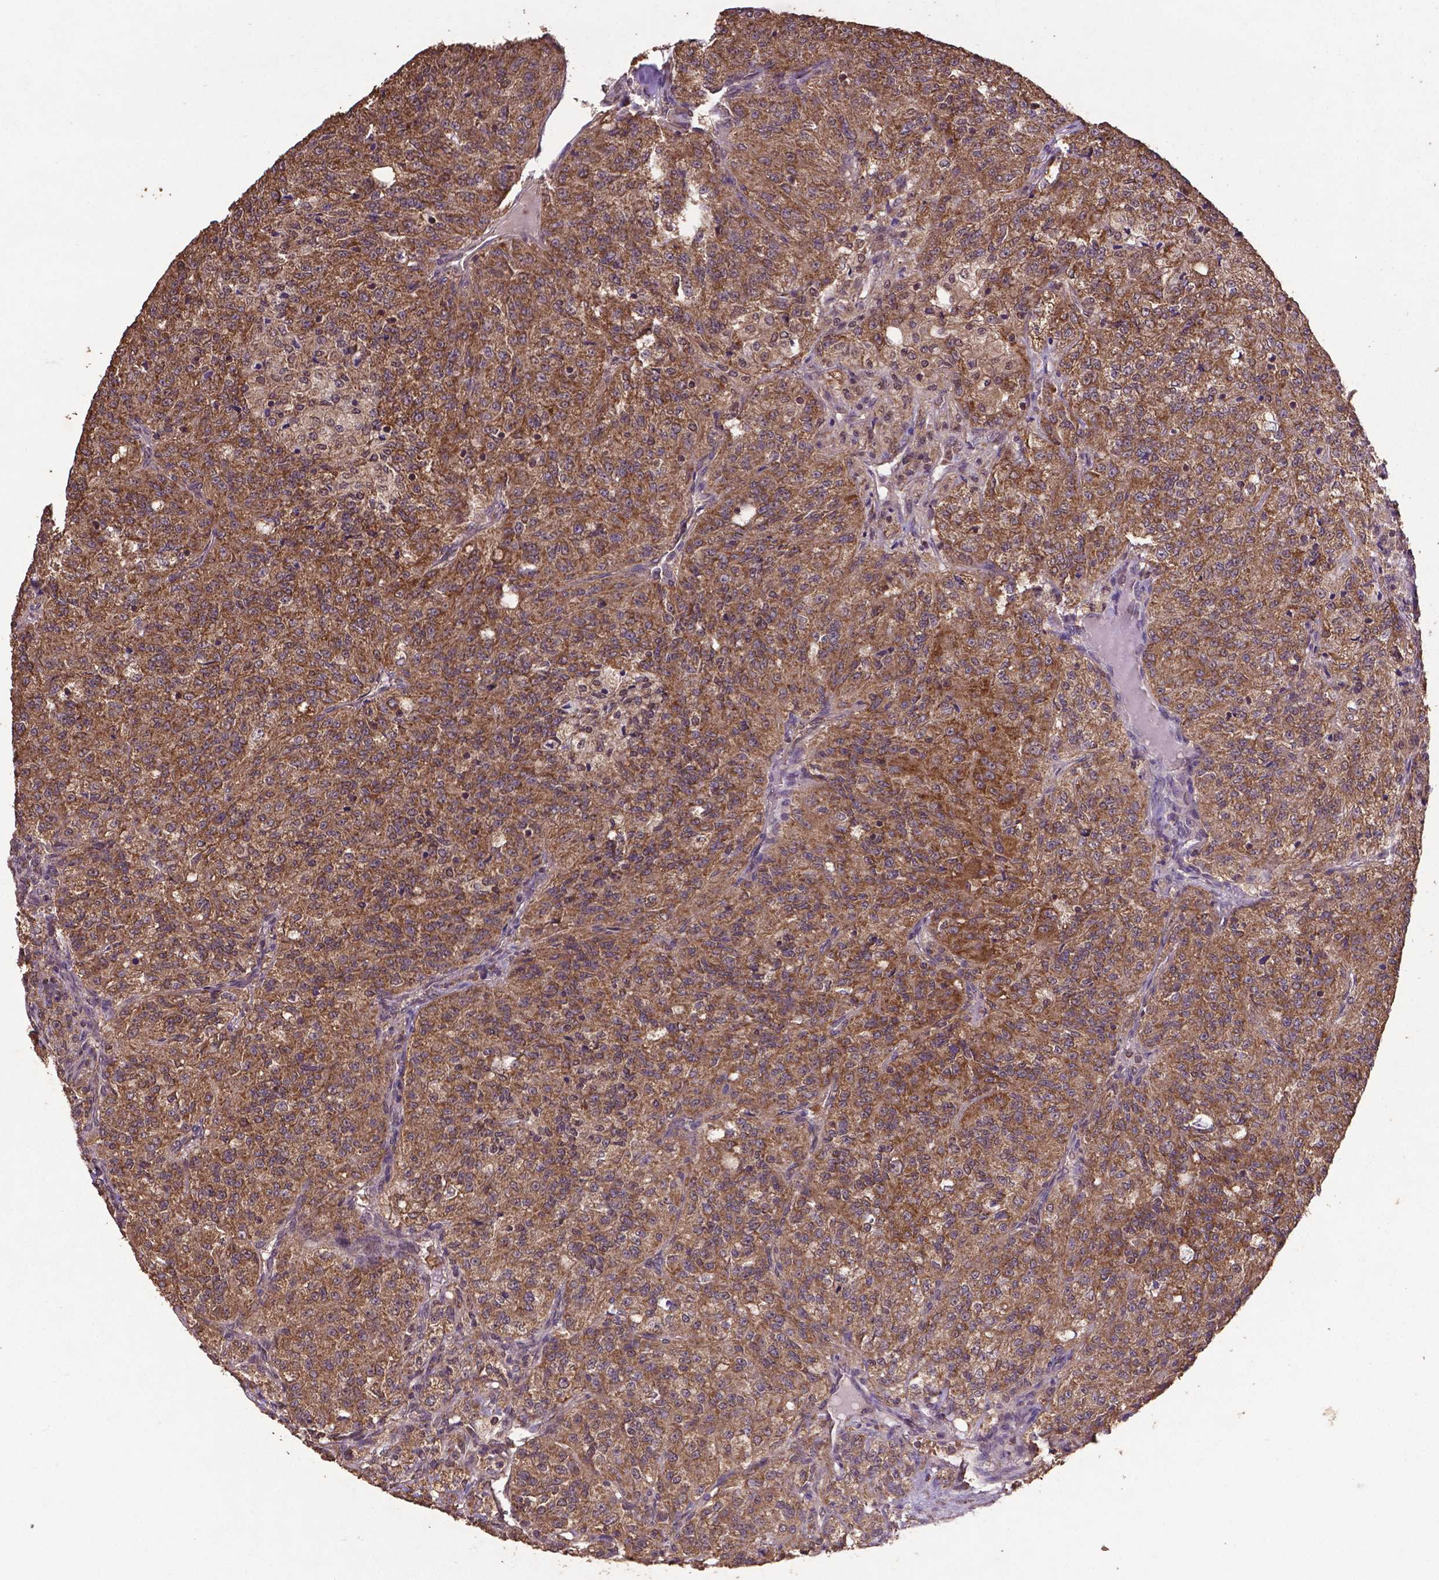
{"staining": {"intensity": "moderate", "quantity": ">75%", "location": "cytoplasmic/membranous,nuclear"}, "tissue": "renal cancer", "cell_type": "Tumor cells", "image_type": "cancer", "snomed": [{"axis": "morphology", "description": "Adenocarcinoma, NOS"}, {"axis": "topography", "description": "Kidney"}], "caption": "A photomicrograph showing moderate cytoplasmic/membranous and nuclear staining in about >75% of tumor cells in renal cancer (adenocarcinoma), as visualized by brown immunohistochemical staining.", "gene": "DCAF1", "patient": {"sex": "female", "age": 63}}